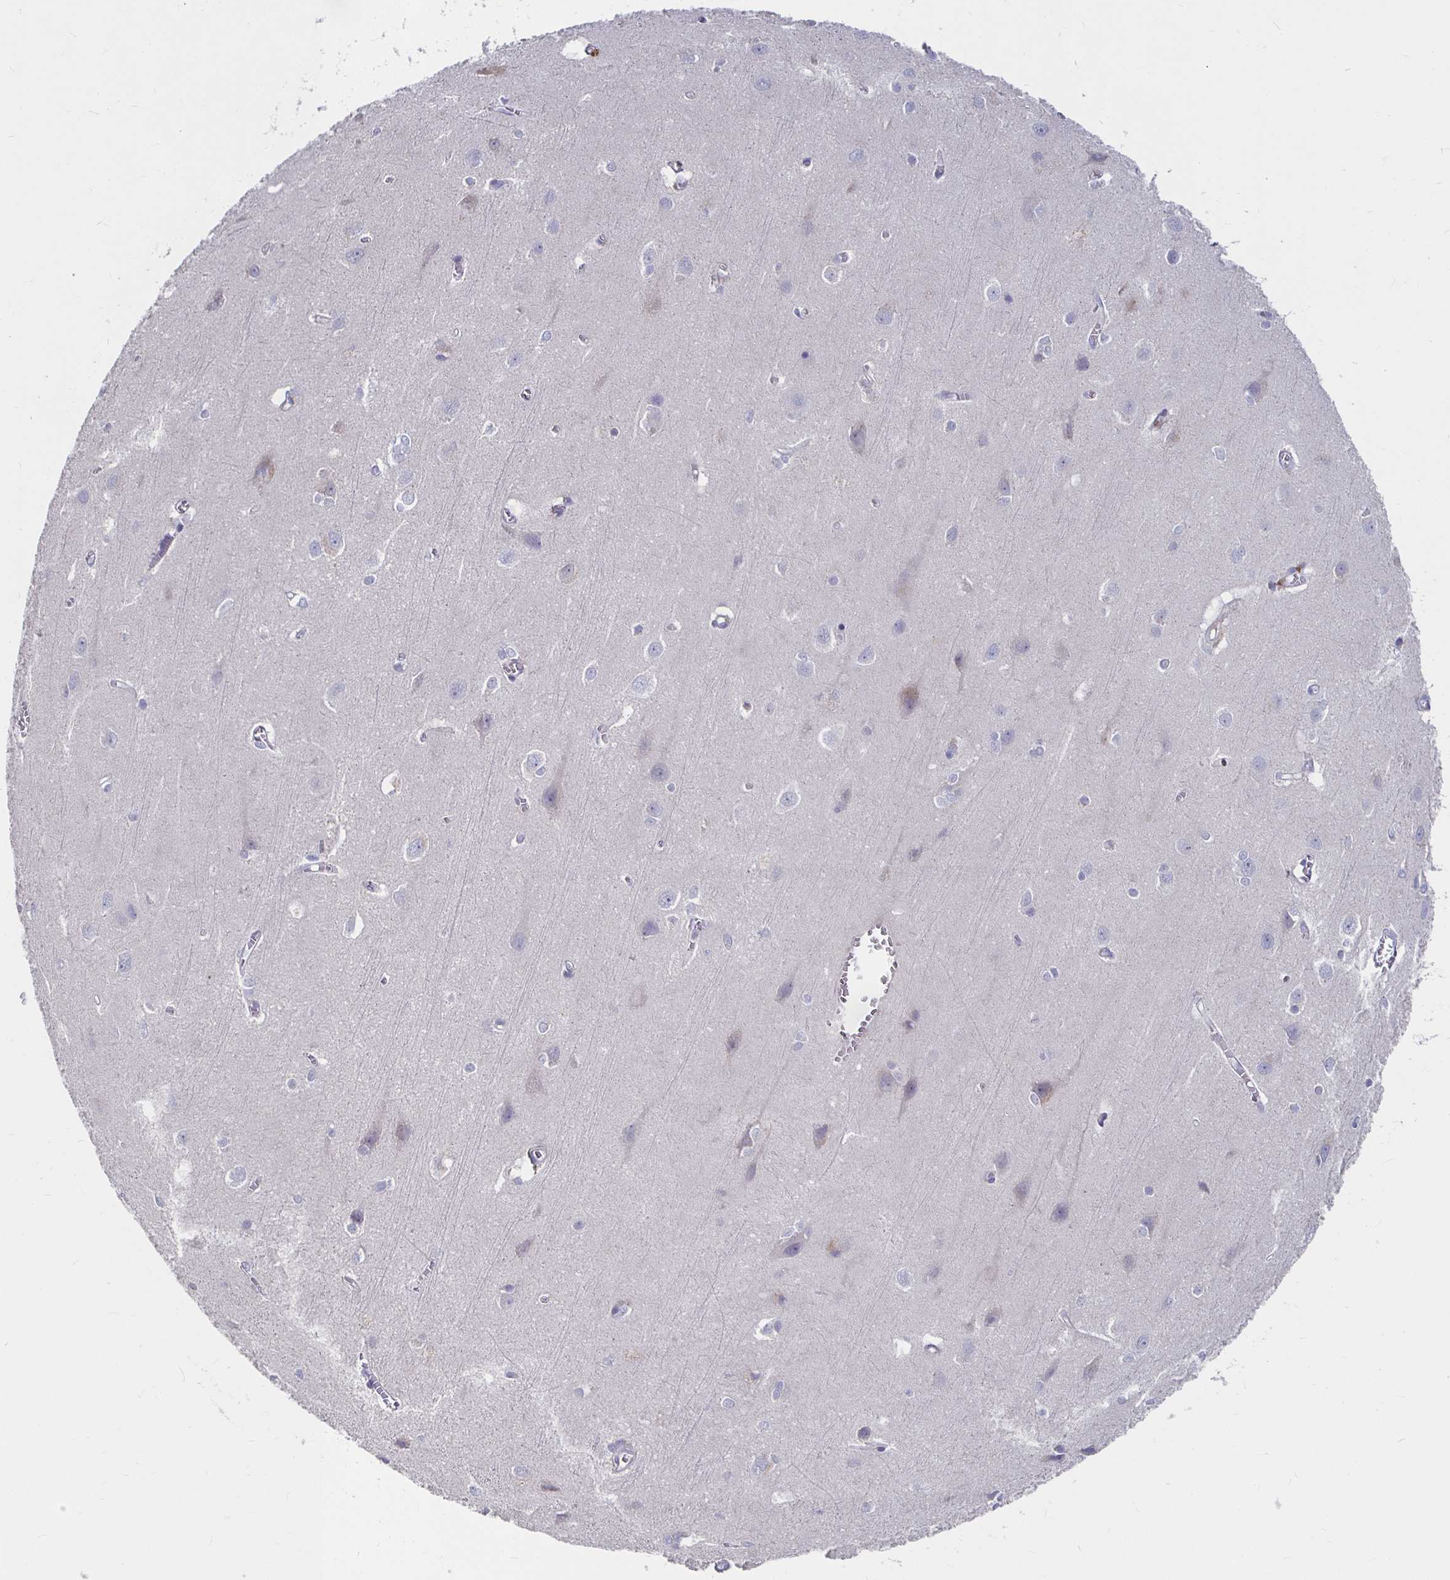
{"staining": {"intensity": "negative", "quantity": "none", "location": "none"}, "tissue": "cerebral cortex", "cell_type": "Endothelial cells", "image_type": "normal", "snomed": [{"axis": "morphology", "description": "Normal tissue, NOS"}, {"axis": "topography", "description": "Cerebral cortex"}], "caption": "Immunohistochemistry (IHC) of benign cerebral cortex displays no expression in endothelial cells. (Stains: DAB immunohistochemistry (IHC) with hematoxylin counter stain, Microscopy: brightfield microscopy at high magnification).", "gene": "RNF144B", "patient": {"sex": "male", "age": 37}}